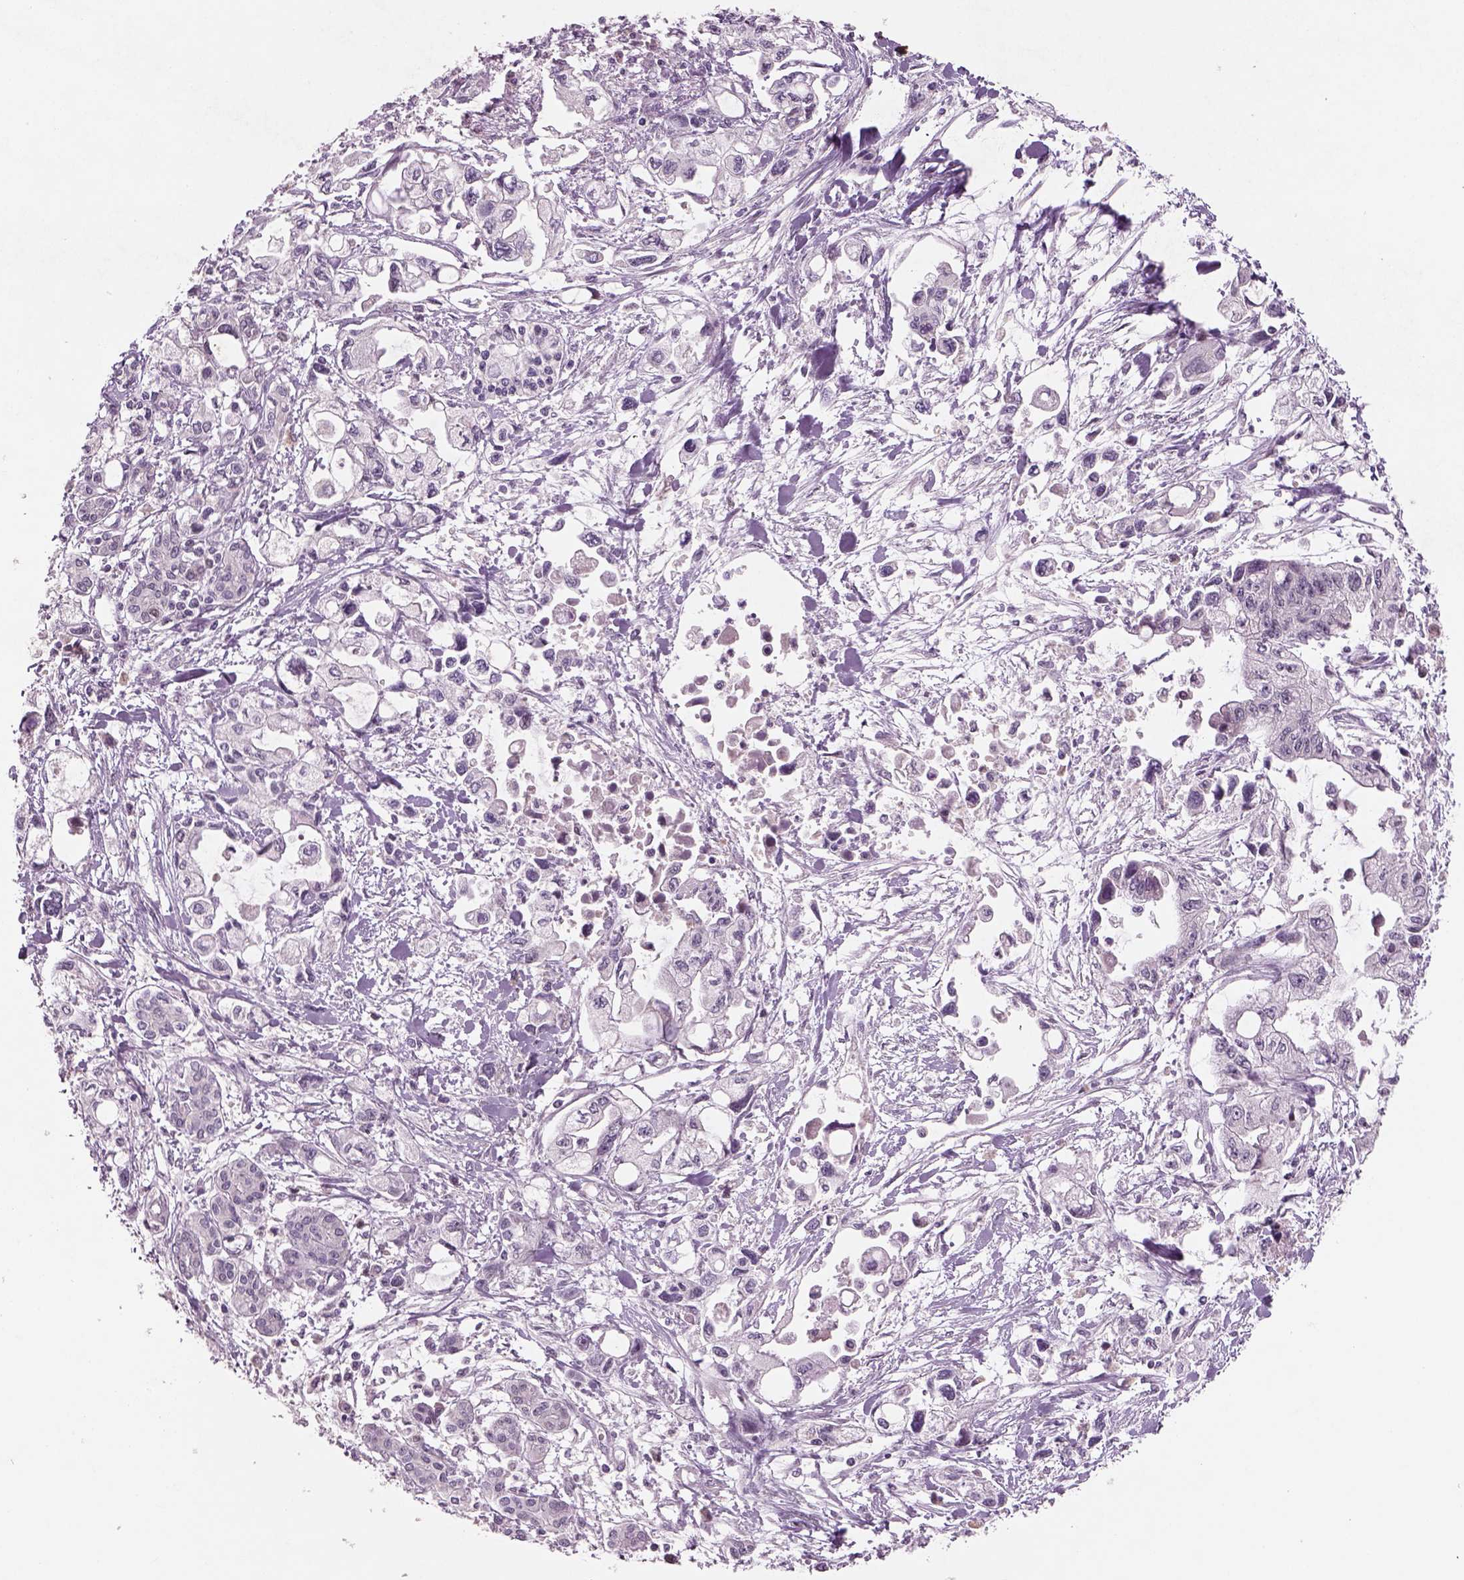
{"staining": {"intensity": "negative", "quantity": "none", "location": "none"}, "tissue": "pancreatic cancer", "cell_type": "Tumor cells", "image_type": "cancer", "snomed": [{"axis": "morphology", "description": "Adenocarcinoma, NOS"}, {"axis": "topography", "description": "Pancreas"}], "caption": "High magnification brightfield microscopy of pancreatic cancer stained with DAB (brown) and counterstained with hematoxylin (blue): tumor cells show no significant staining.", "gene": "PENK", "patient": {"sex": "female", "age": 61}}